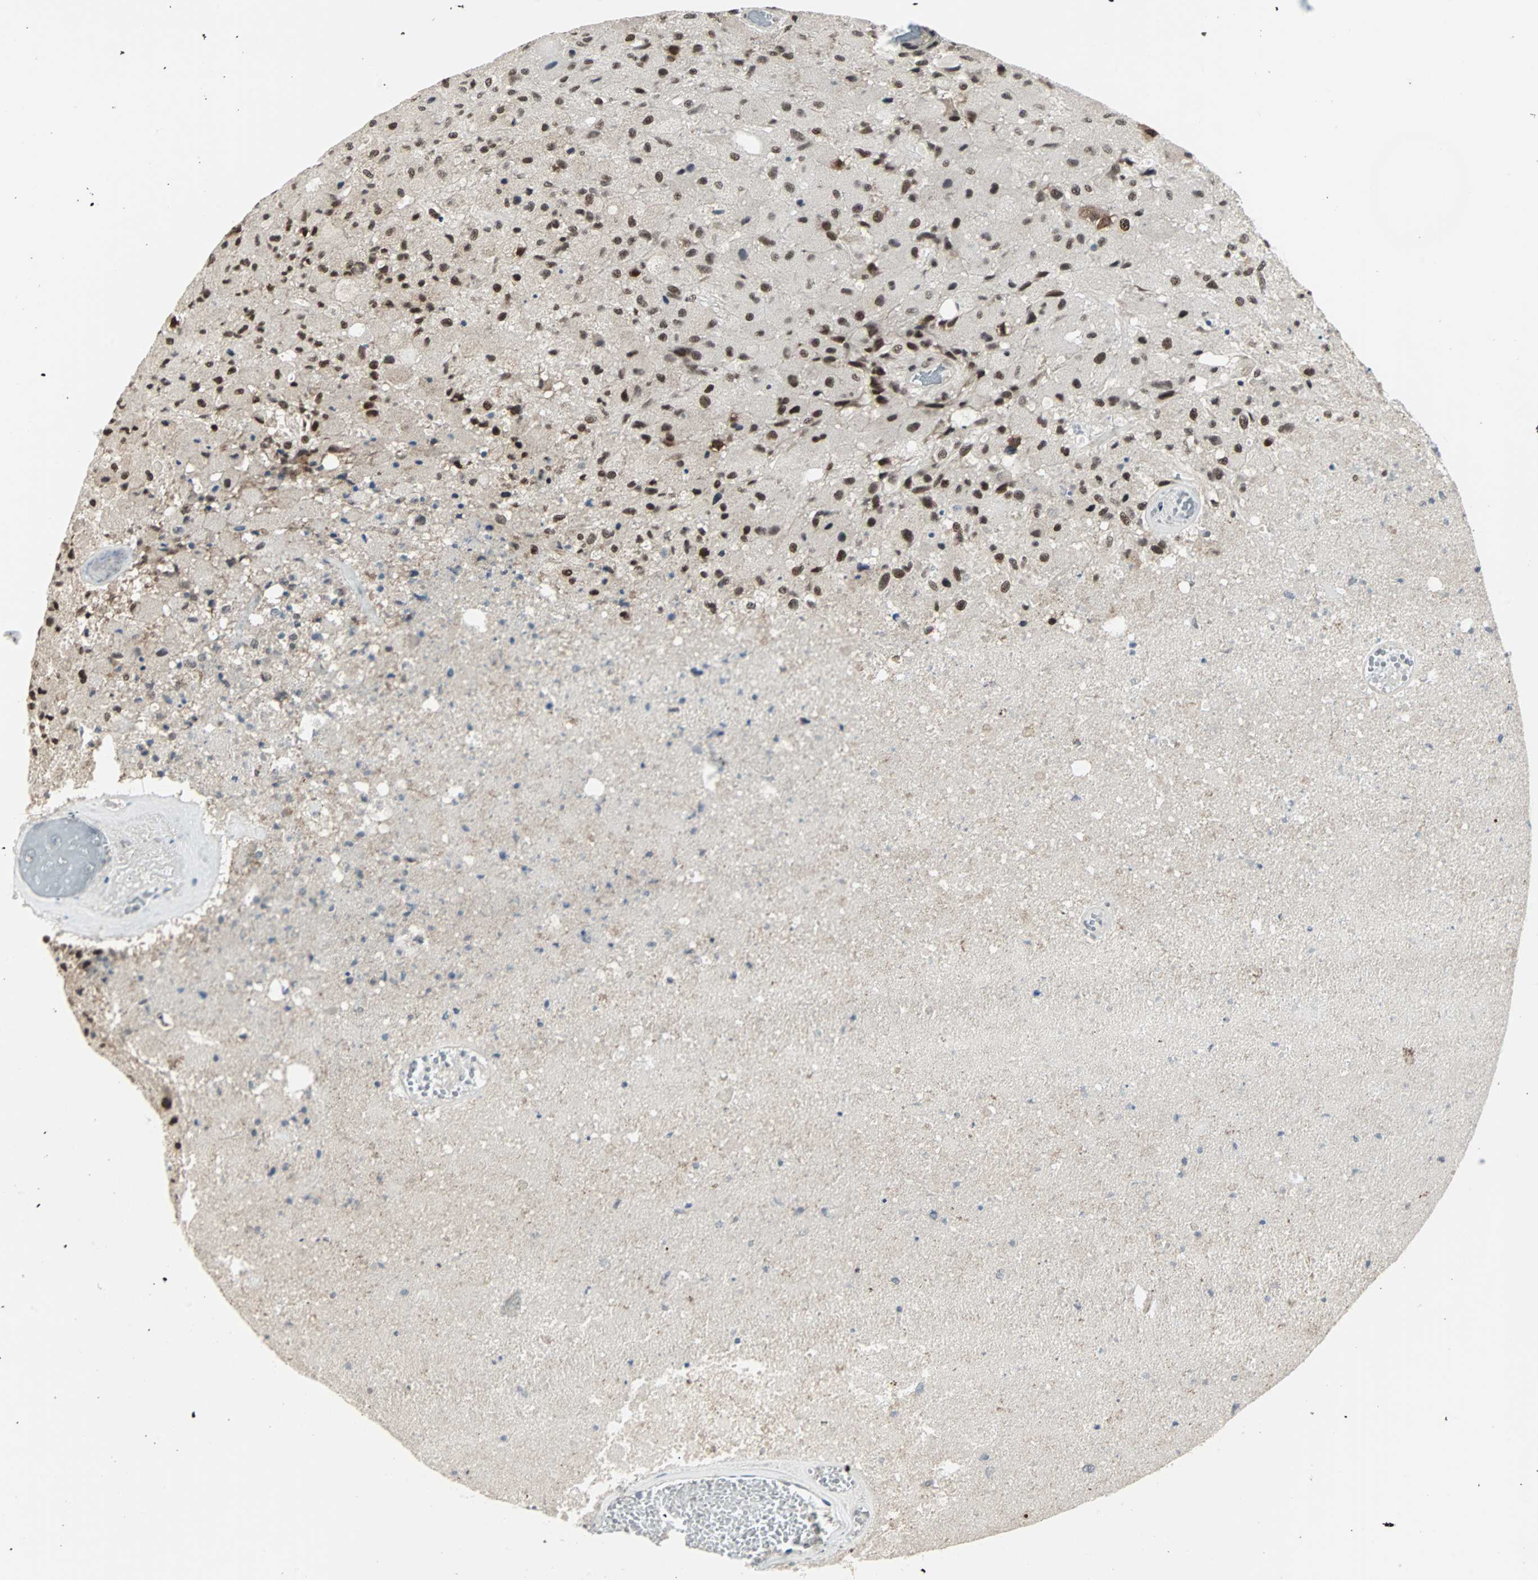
{"staining": {"intensity": "moderate", "quantity": ">75%", "location": "nuclear"}, "tissue": "glioma", "cell_type": "Tumor cells", "image_type": "cancer", "snomed": [{"axis": "morphology", "description": "Normal tissue, NOS"}, {"axis": "morphology", "description": "Glioma, malignant, High grade"}, {"axis": "topography", "description": "Cerebral cortex"}], "caption": "Glioma tissue reveals moderate nuclear expression in approximately >75% of tumor cells The staining was performed using DAB (3,3'-diaminobenzidine) to visualize the protein expression in brown, while the nuclei were stained in blue with hematoxylin (Magnification: 20x).", "gene": "TERF2IP", "patient": {"sex": "male", "age": 77}}